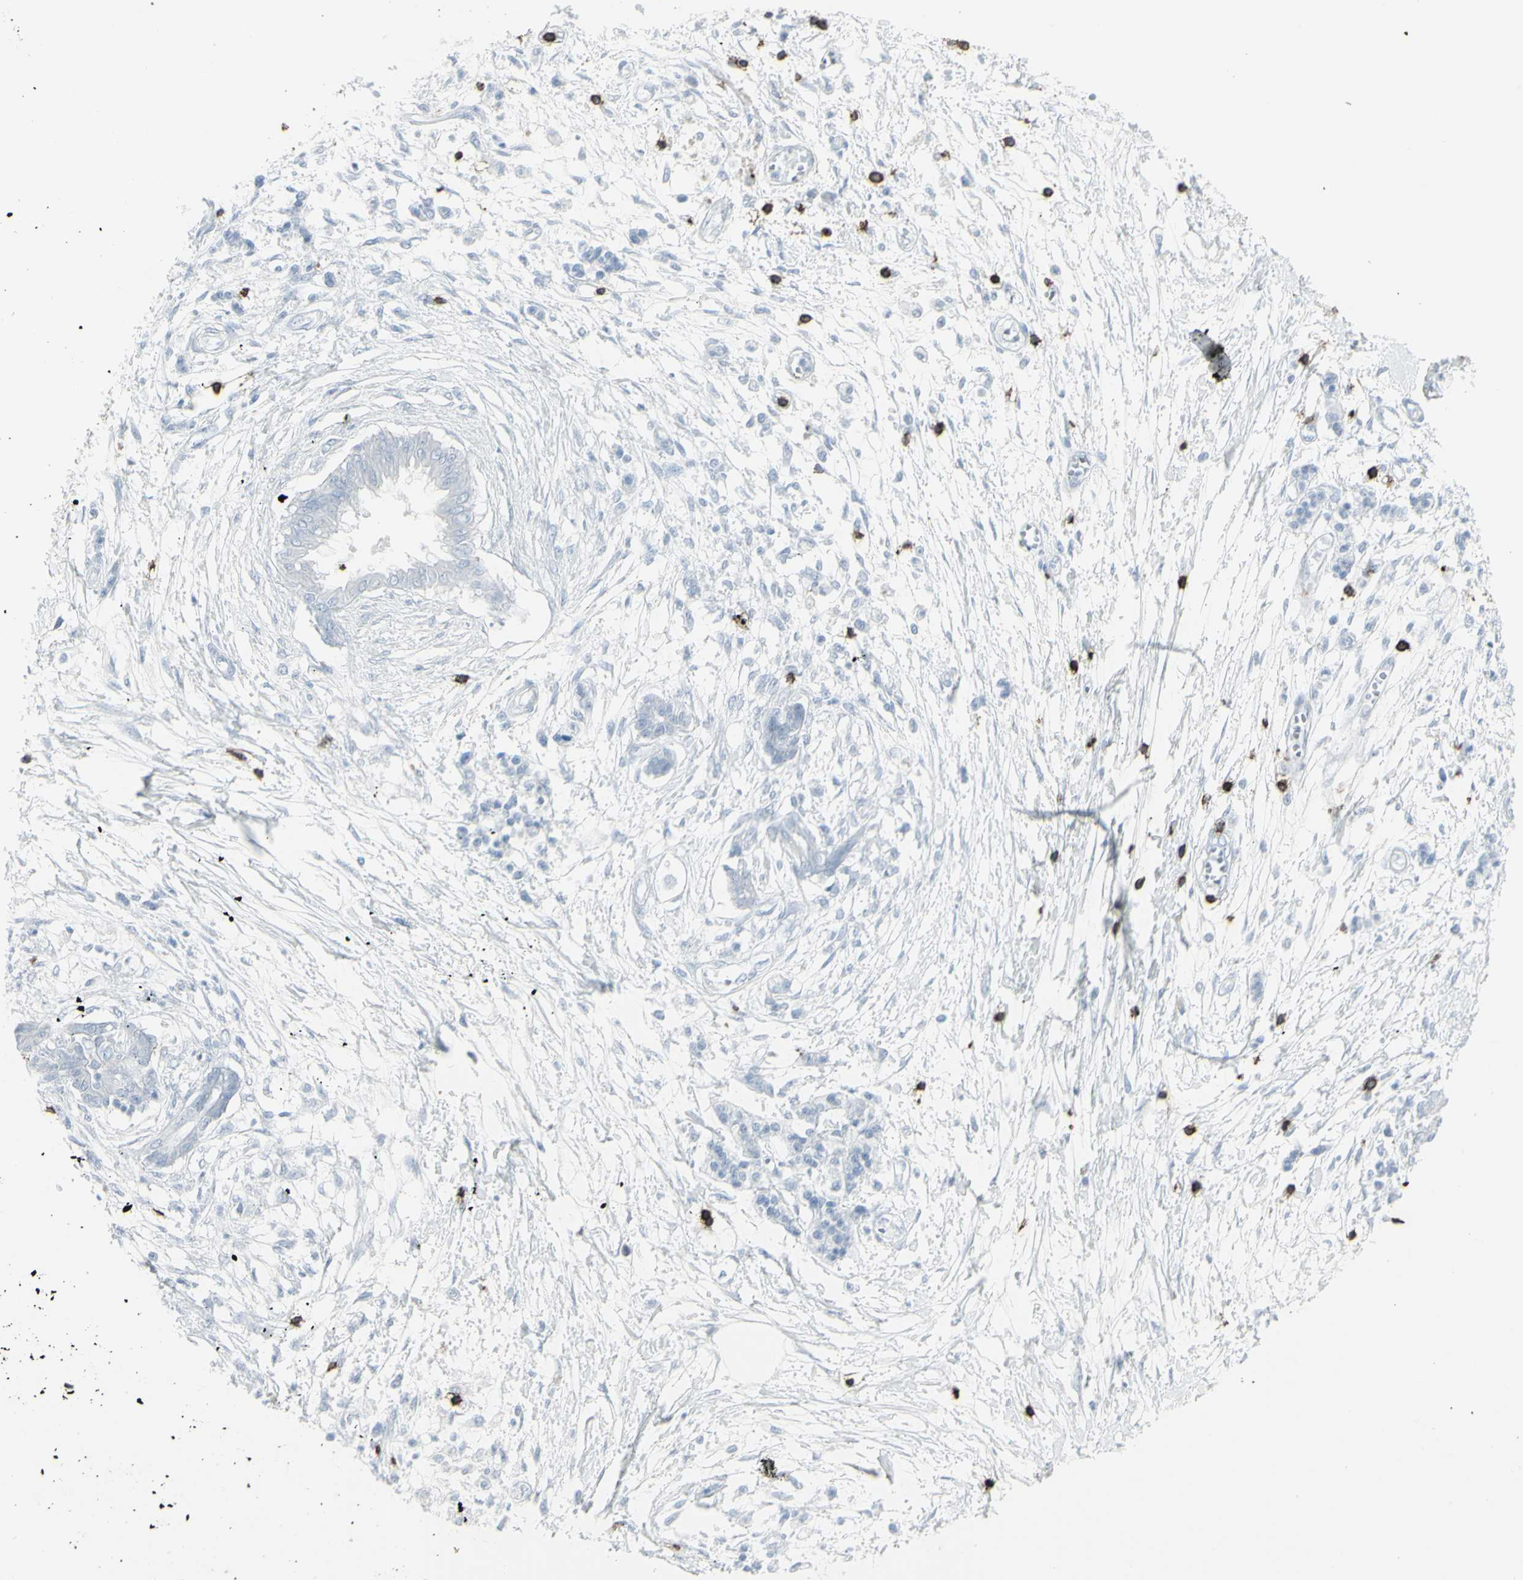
{"staining": {"intensity": "negative", "quantity": "none", "location": "none"}, "tissue": "pancreatic cancer", "cell_type": "Tumor cells", "image_type": "cancer", "snomed": [{"axis": "morphology", "description": "Adenocarcinoma, NOS"}, {"axis": "topography", "description": "Pancreas"}], "caption": "Immunohistochemical staining of human pancreatic cancer (adenocarcinoma) displays no significant positivity in tumor cells. (DAB (3,3'-diaminobenzidine) immunohistochemistry visualized using brightfield microscopy, high magnification).", "gene": "CD247", "patient": {"sex": "male", "age": 56}}